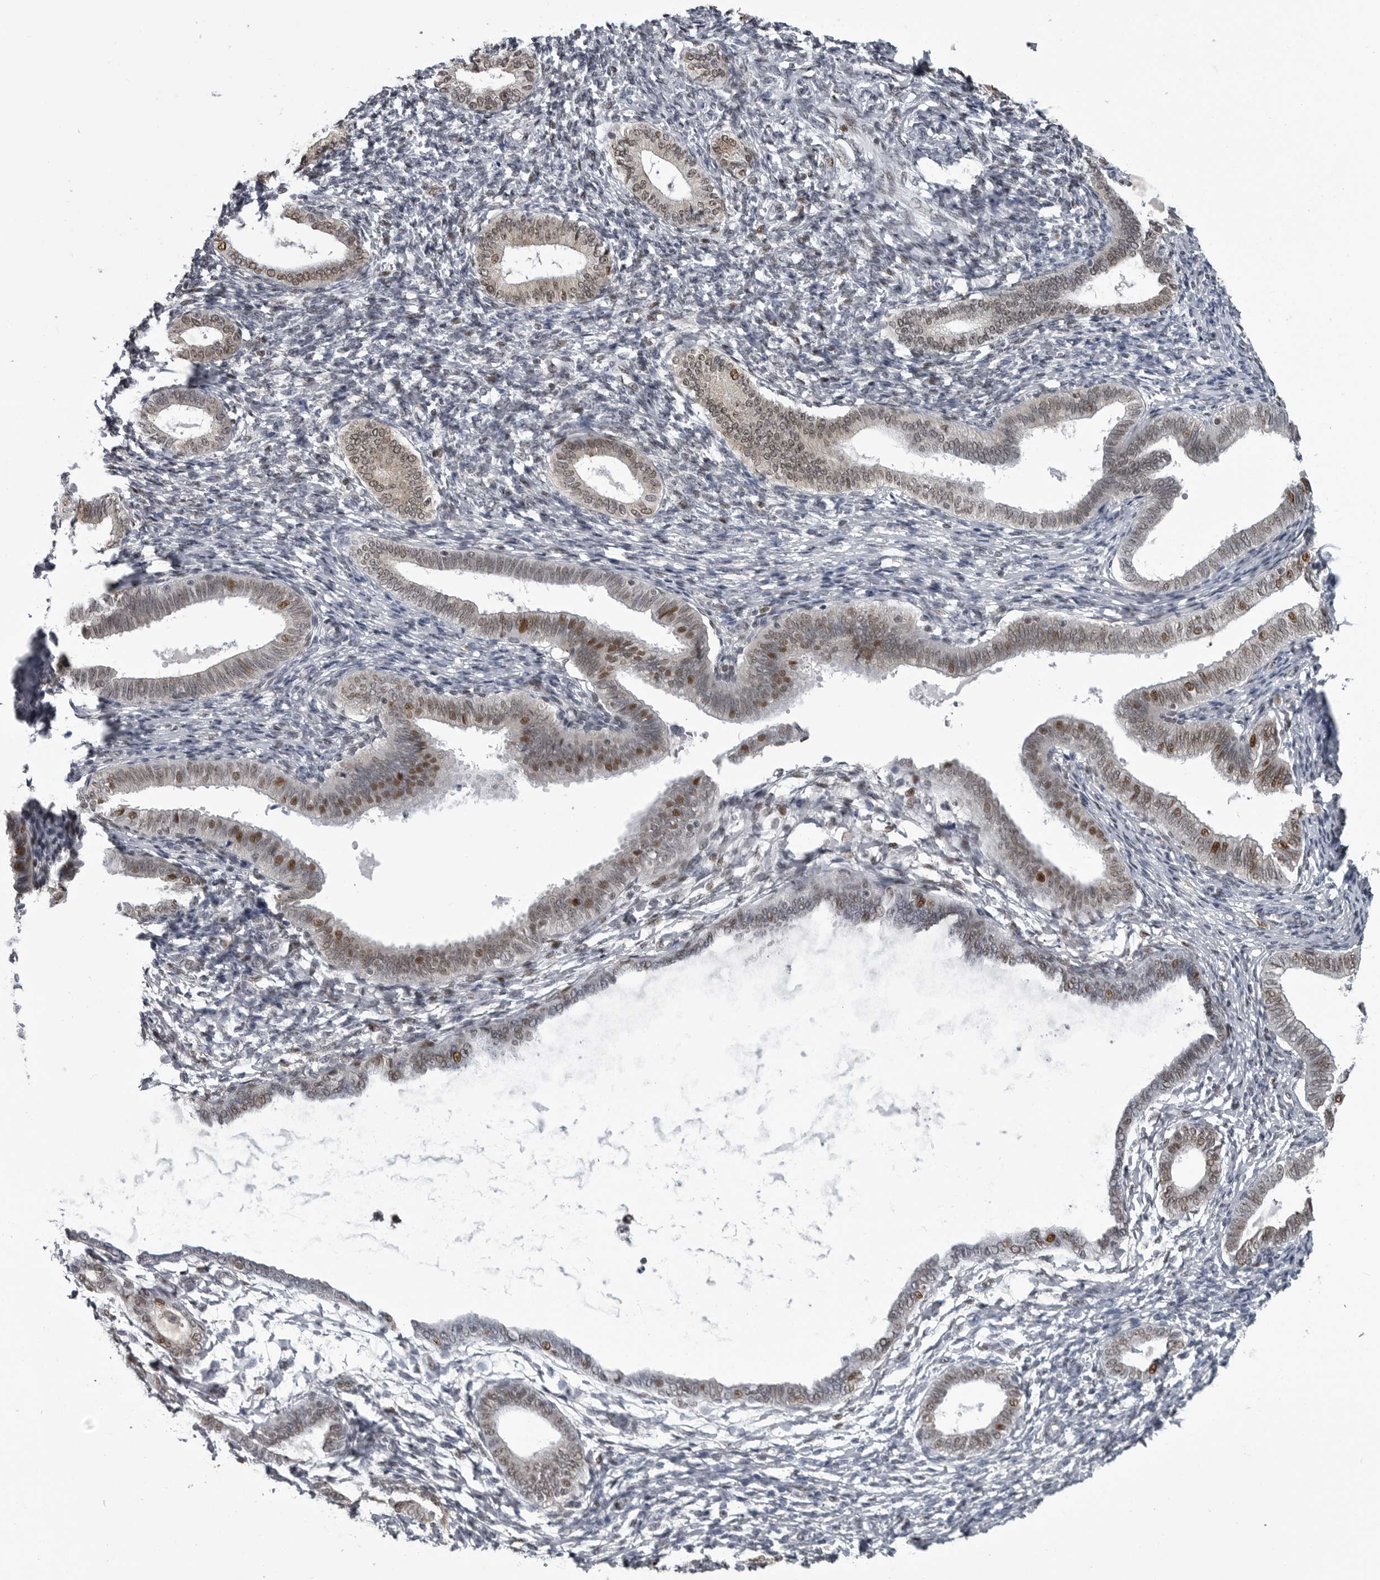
{"staining": {"intensity": "strong", "quantity": "<25%", "location": "nuclear"}, "tissue": "endometrium", "cell_type": "Cells in endometrial stroma", "image_type": "normal", "snomed": [{"axis": "morphology", "description": "Normal tissue, NOS"}, {"axis": "topography", "description": "Endometrium"}], "caption": "Immunohistochemistry (IHC) histopathology image of unremarkable endometrium: endometrium stained using immunohistochemistry exhibits medium levels of strong protein expression localized specifically in the nuclear of cells in endometrial stroma, appearing as a nuclear brown color.", "gene": "C8orf58", "patient": {"sex": "female", "age": 77}}